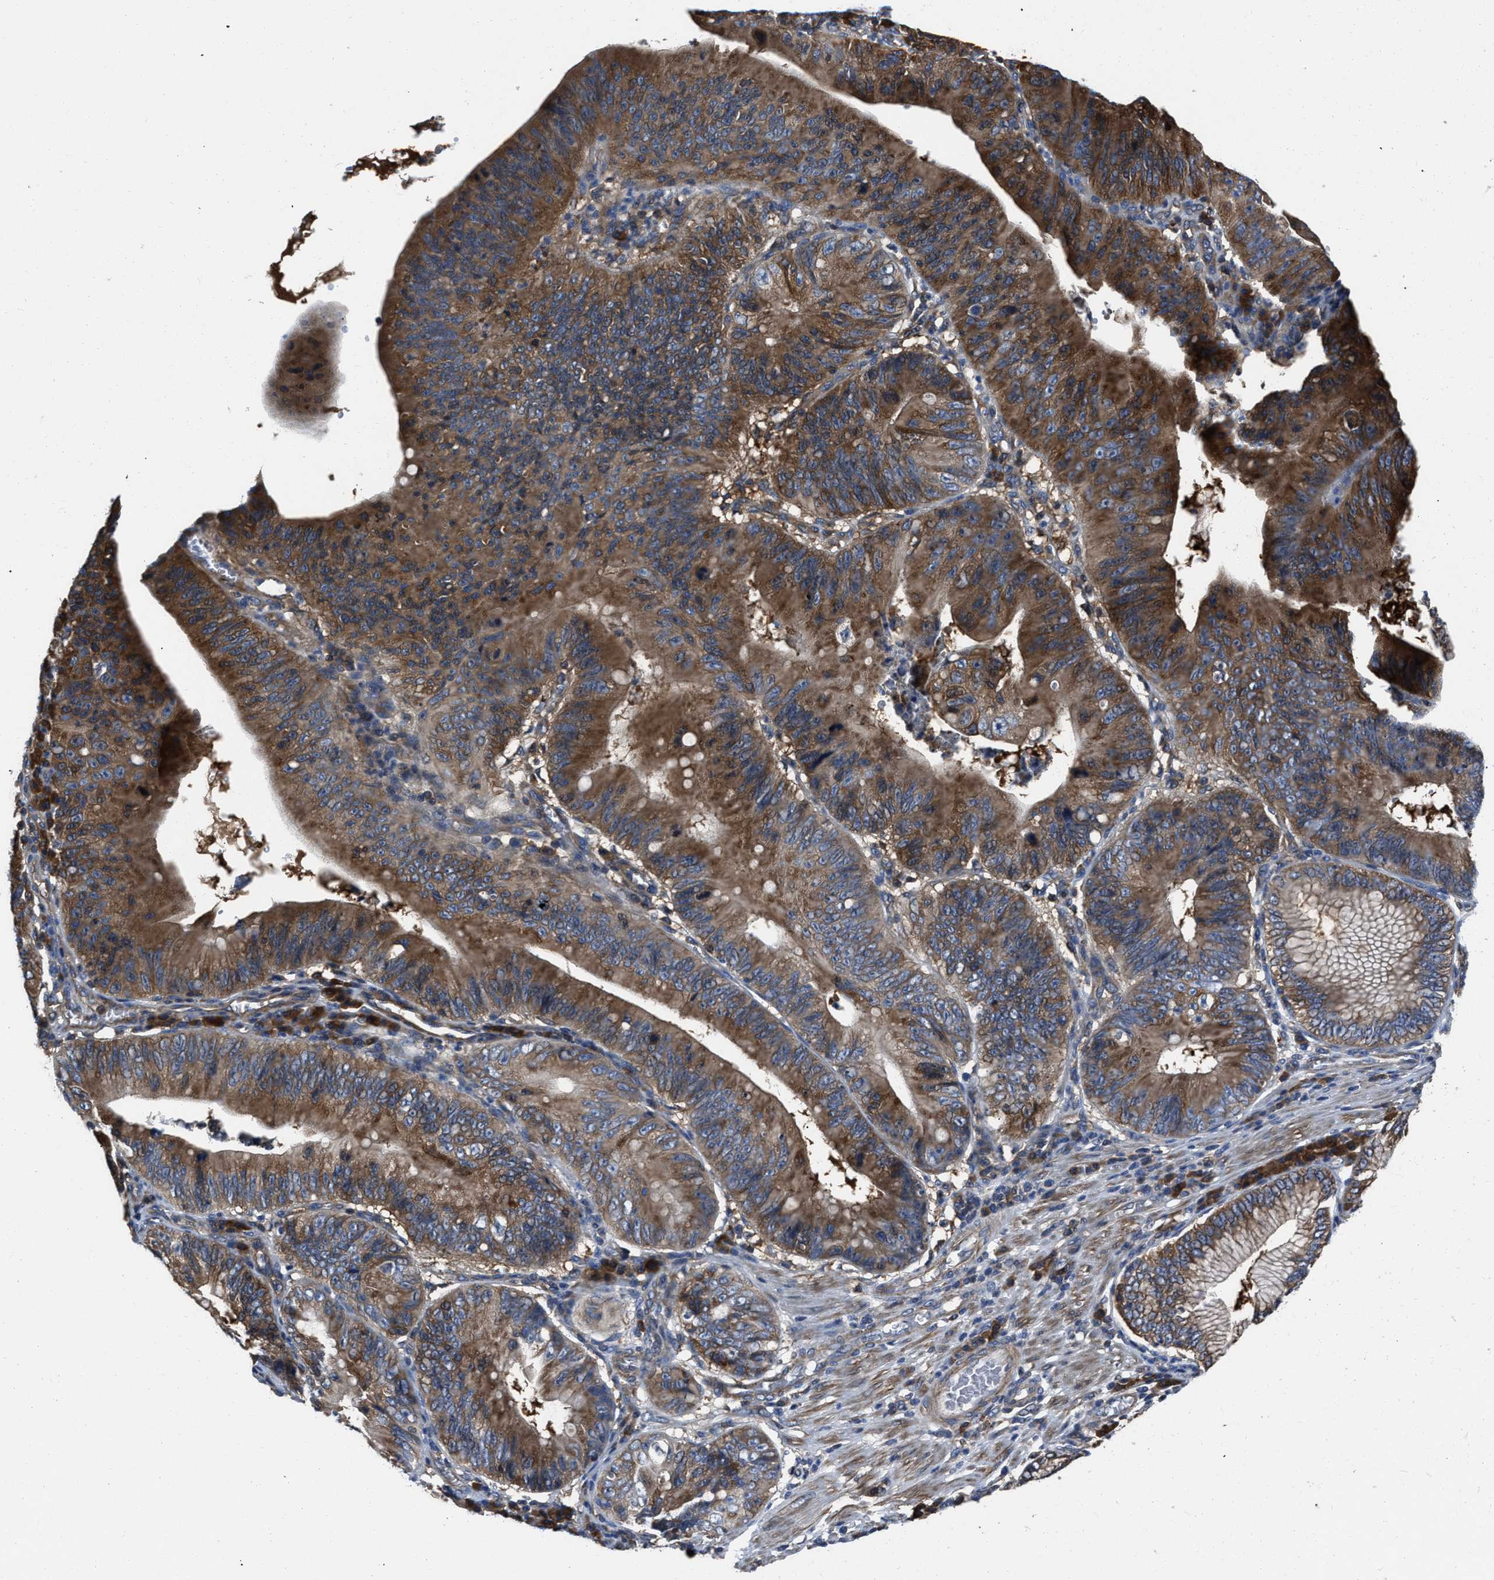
{"staining": {"intensity": "strong", "quantity": ">75%", "location": "cytoplasmic/membranous"}, "tissue": "stomach cancer", "cell_type": "Tumor cells", "image_type": "cancer", "snomed": [{"axis": "morphology", "description": "Adenocarcinoma, NOS"}, {"axis": "topography", "description": "Stomach"}], "caption": "Protein expression analysis of human stomach adenocarcinoma reveals strong cytoplasmic/membranous expression in approximately >75% of tumor cells. (IHC, brightfield microscopy, high magnification).", "gene": "YARS1", "patient": {"sex": "male", "age": 59}}